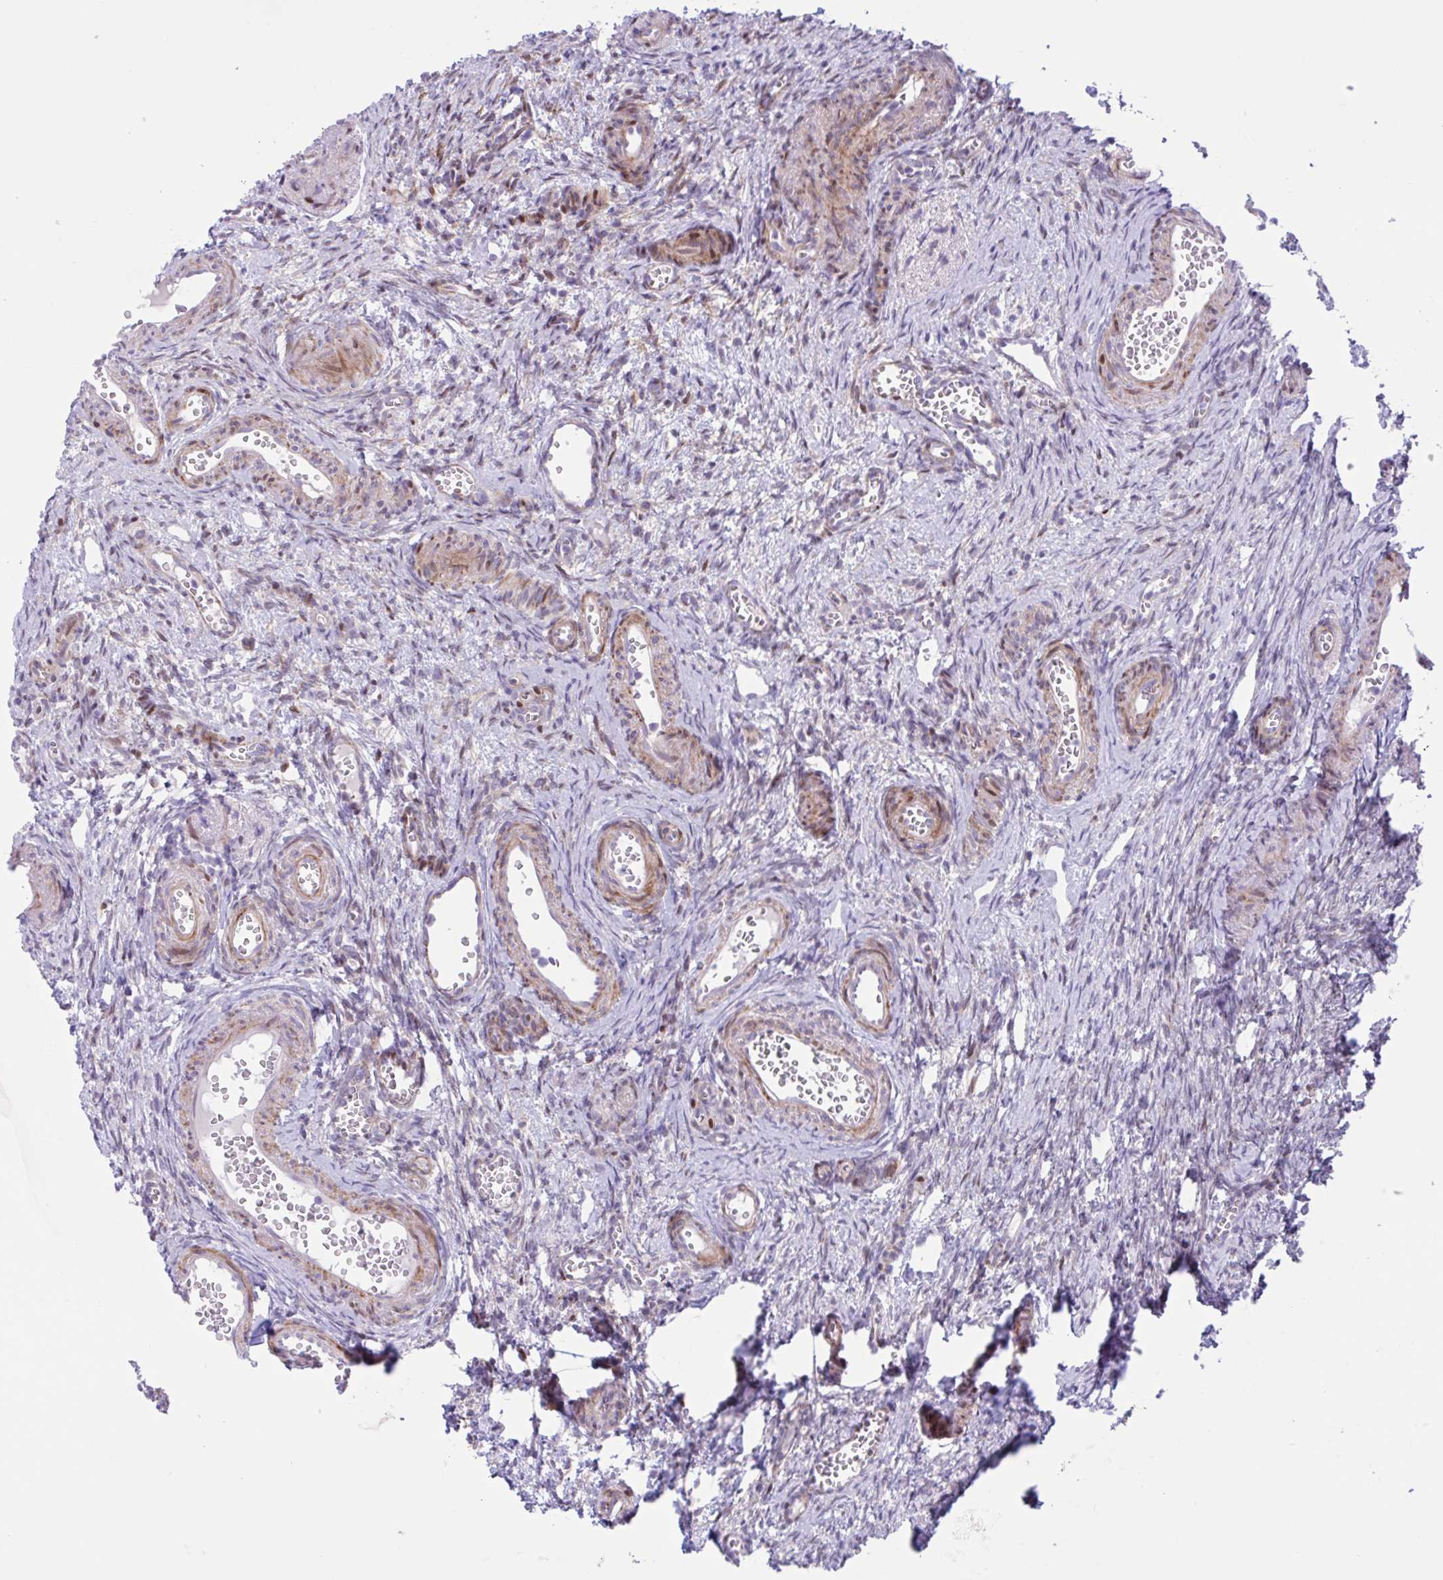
{"staining": {"intensity": "negative", "quantity": "none", "location": "none"}, "tissue": "ovary", "cell_type": "Follicle cells", "image_type": "normal", "snomed": [{"axis": "morphology", "description": "Normal tissue, NOS"}, {"axis": "topography", "description": "Ovary"}], "caption": "DAB (3,3'-diaminobenzidine) immunohistochemical staining of unremarkable ovary shows no significant expression in follicle cells. (DAB immunohistochemistry, high magnification).", "gene": "AHCYL2", "patient": {"sex": "female", "age": 41}}